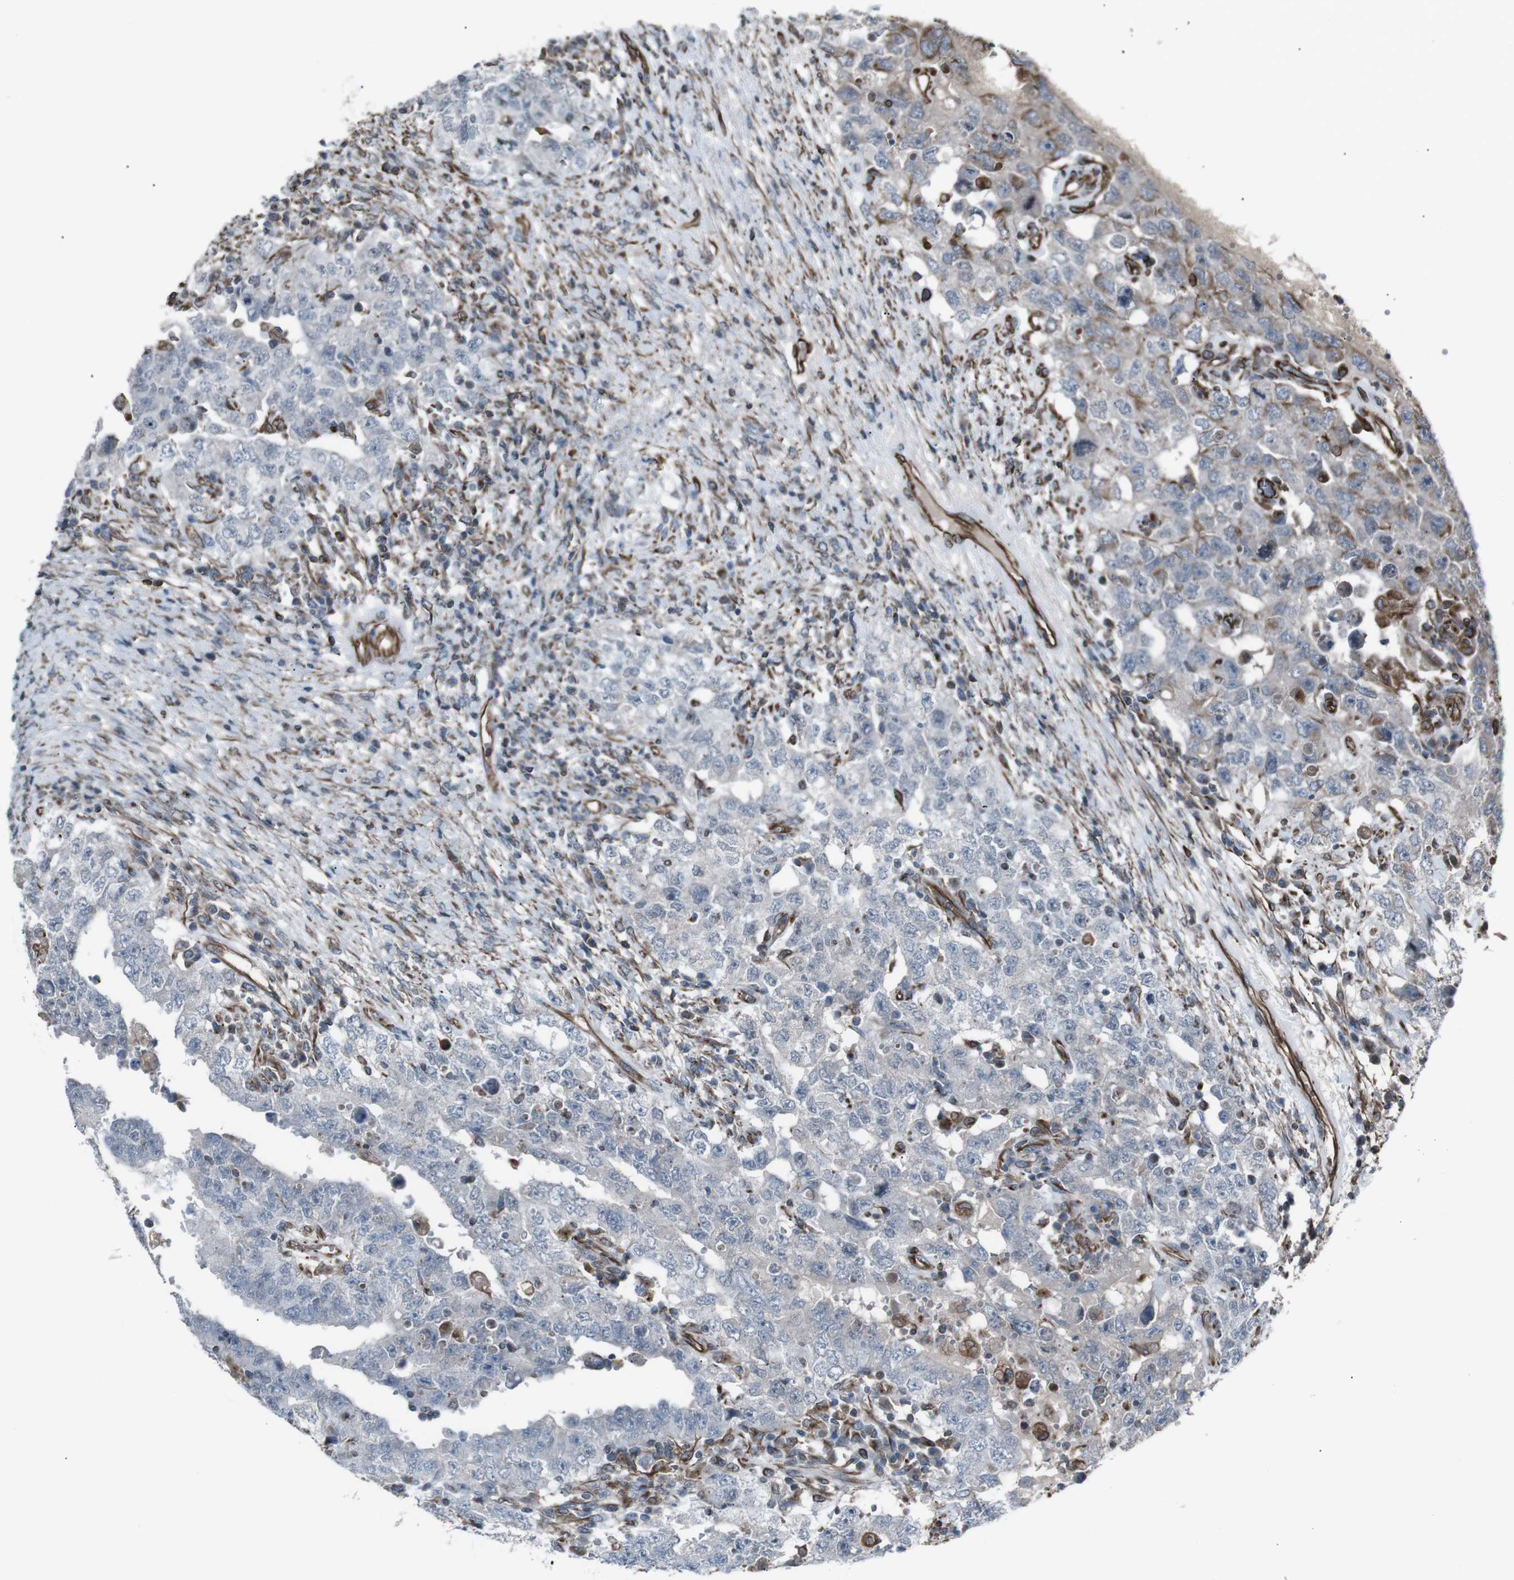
{"staining": {"intensity": "weak", "quantity": "<25%", "location": "cytoplasmic/membranous"}, "tissue": "testis cancer", "cell_type": "Tumor cells", "image_type": "cancer", "snomed": [{"axis": "morphology", "description": "Carcinoma, Embryonal, NOS"}, {"axis": "topography", "description": "Testis"}], "caption": "Tumor cells show no significant expression in testis cancer. (DAB (3,3'-diaminobenzidine) immunohistochemistry (IHC), high magnification).", "gene": "TMEM141", "patient": {"sex": "male", "age": 26}}